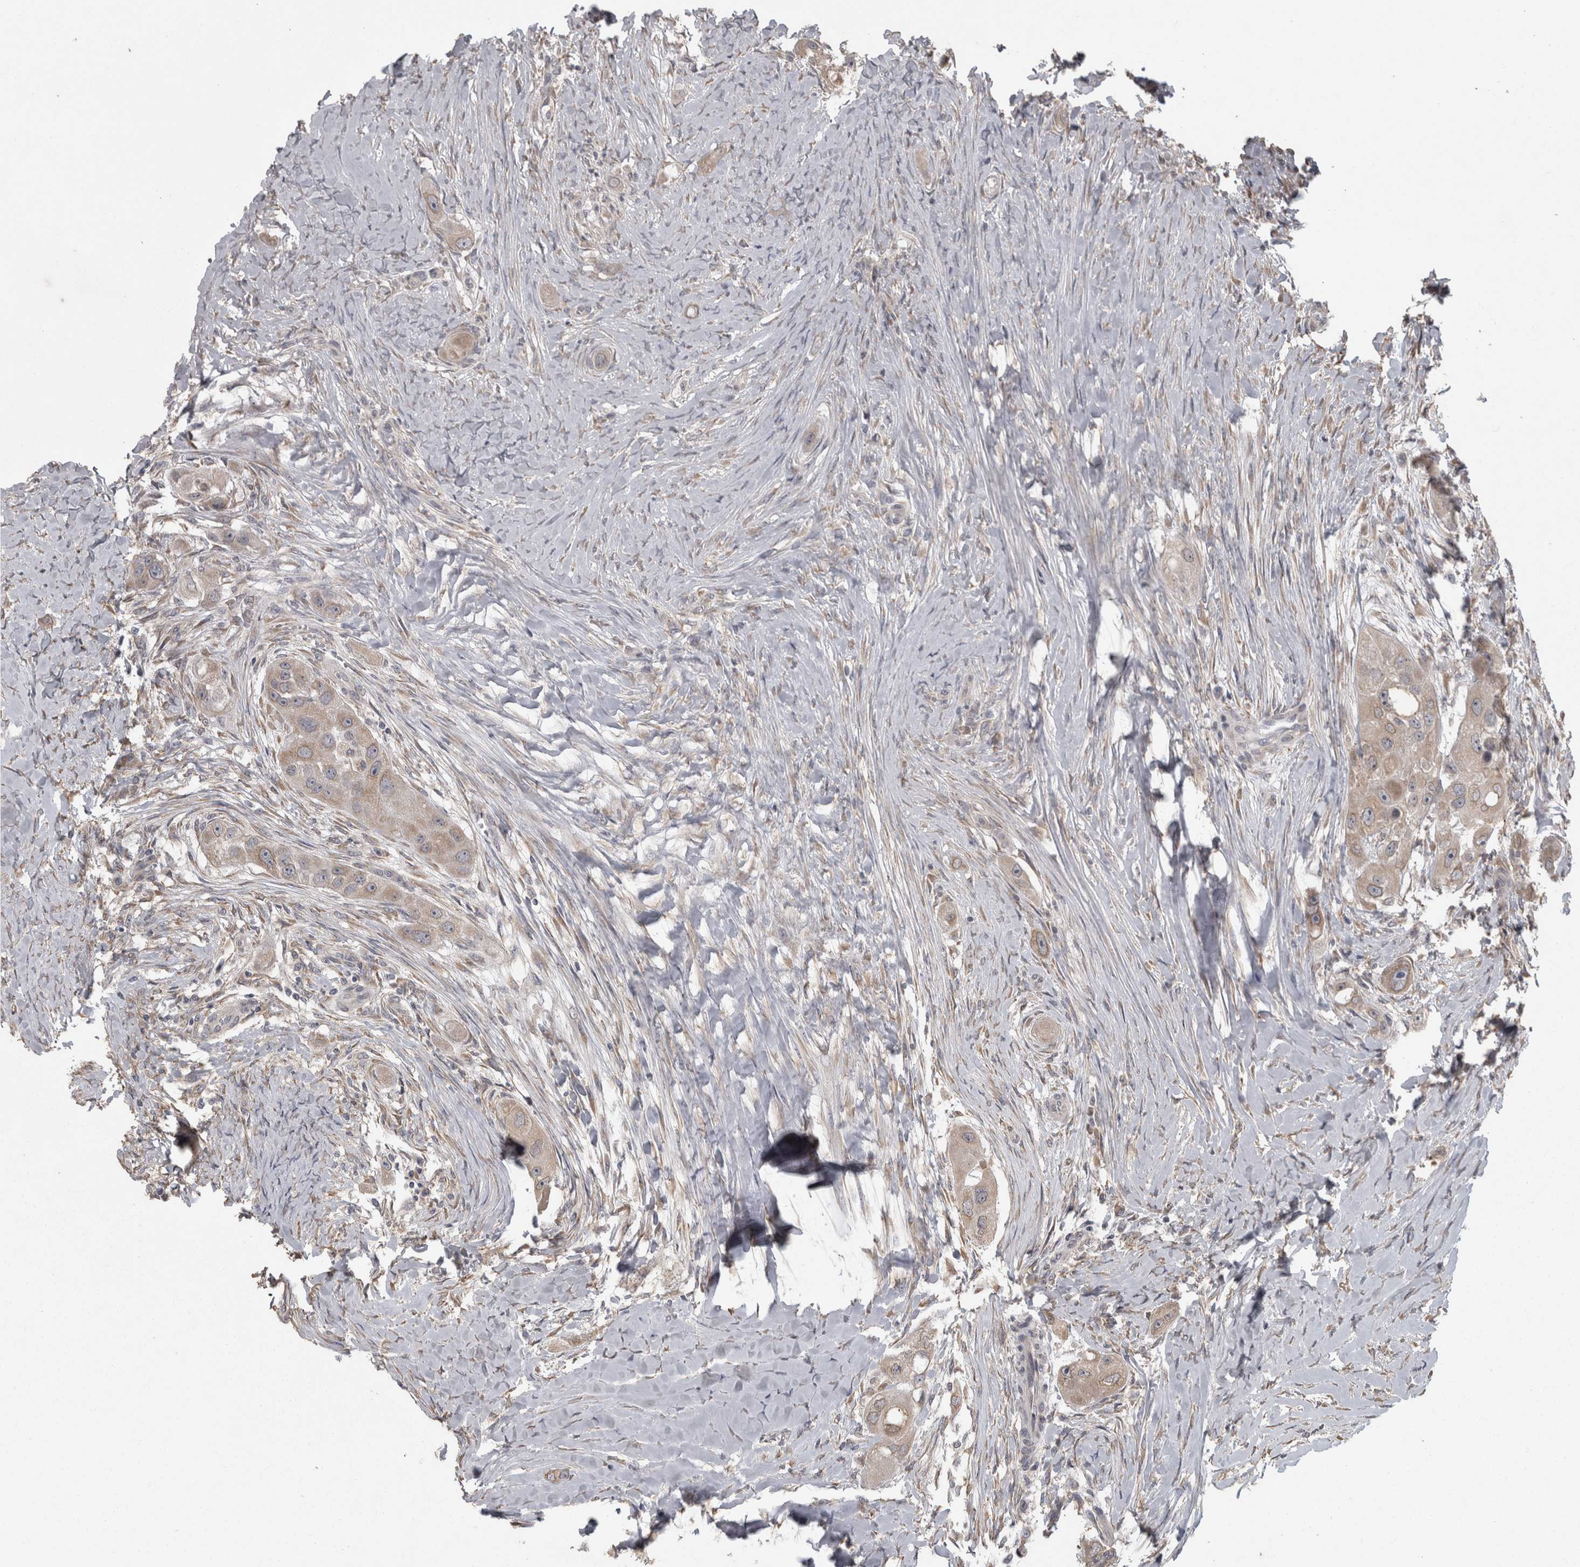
{"staining": {"intensity": "weak", "quantity": "25%-75%", "location": "cytoplasmic/membranous"}, "tissue": "head and neck cancer", "cell_type": "Tumor cells", "image_type": "cancer", "snomed": [{"axis": "morphology", "description": "Normal tissue, NOS"}, {"axis": "morphology", "description": "Squamous cell carcinoma, NOS"}, {"axis": "topography", "description": "Skeletal muscle"}, {"axis": "topography", "description": "Head-Neck"}], "caption": "Head and neck cancer stained for a protein exhibits weak cytoplasmic/membranous positivity in tumor cells.", "gene": "RAB29", "patient": {"sex": "male", "age": 51}}